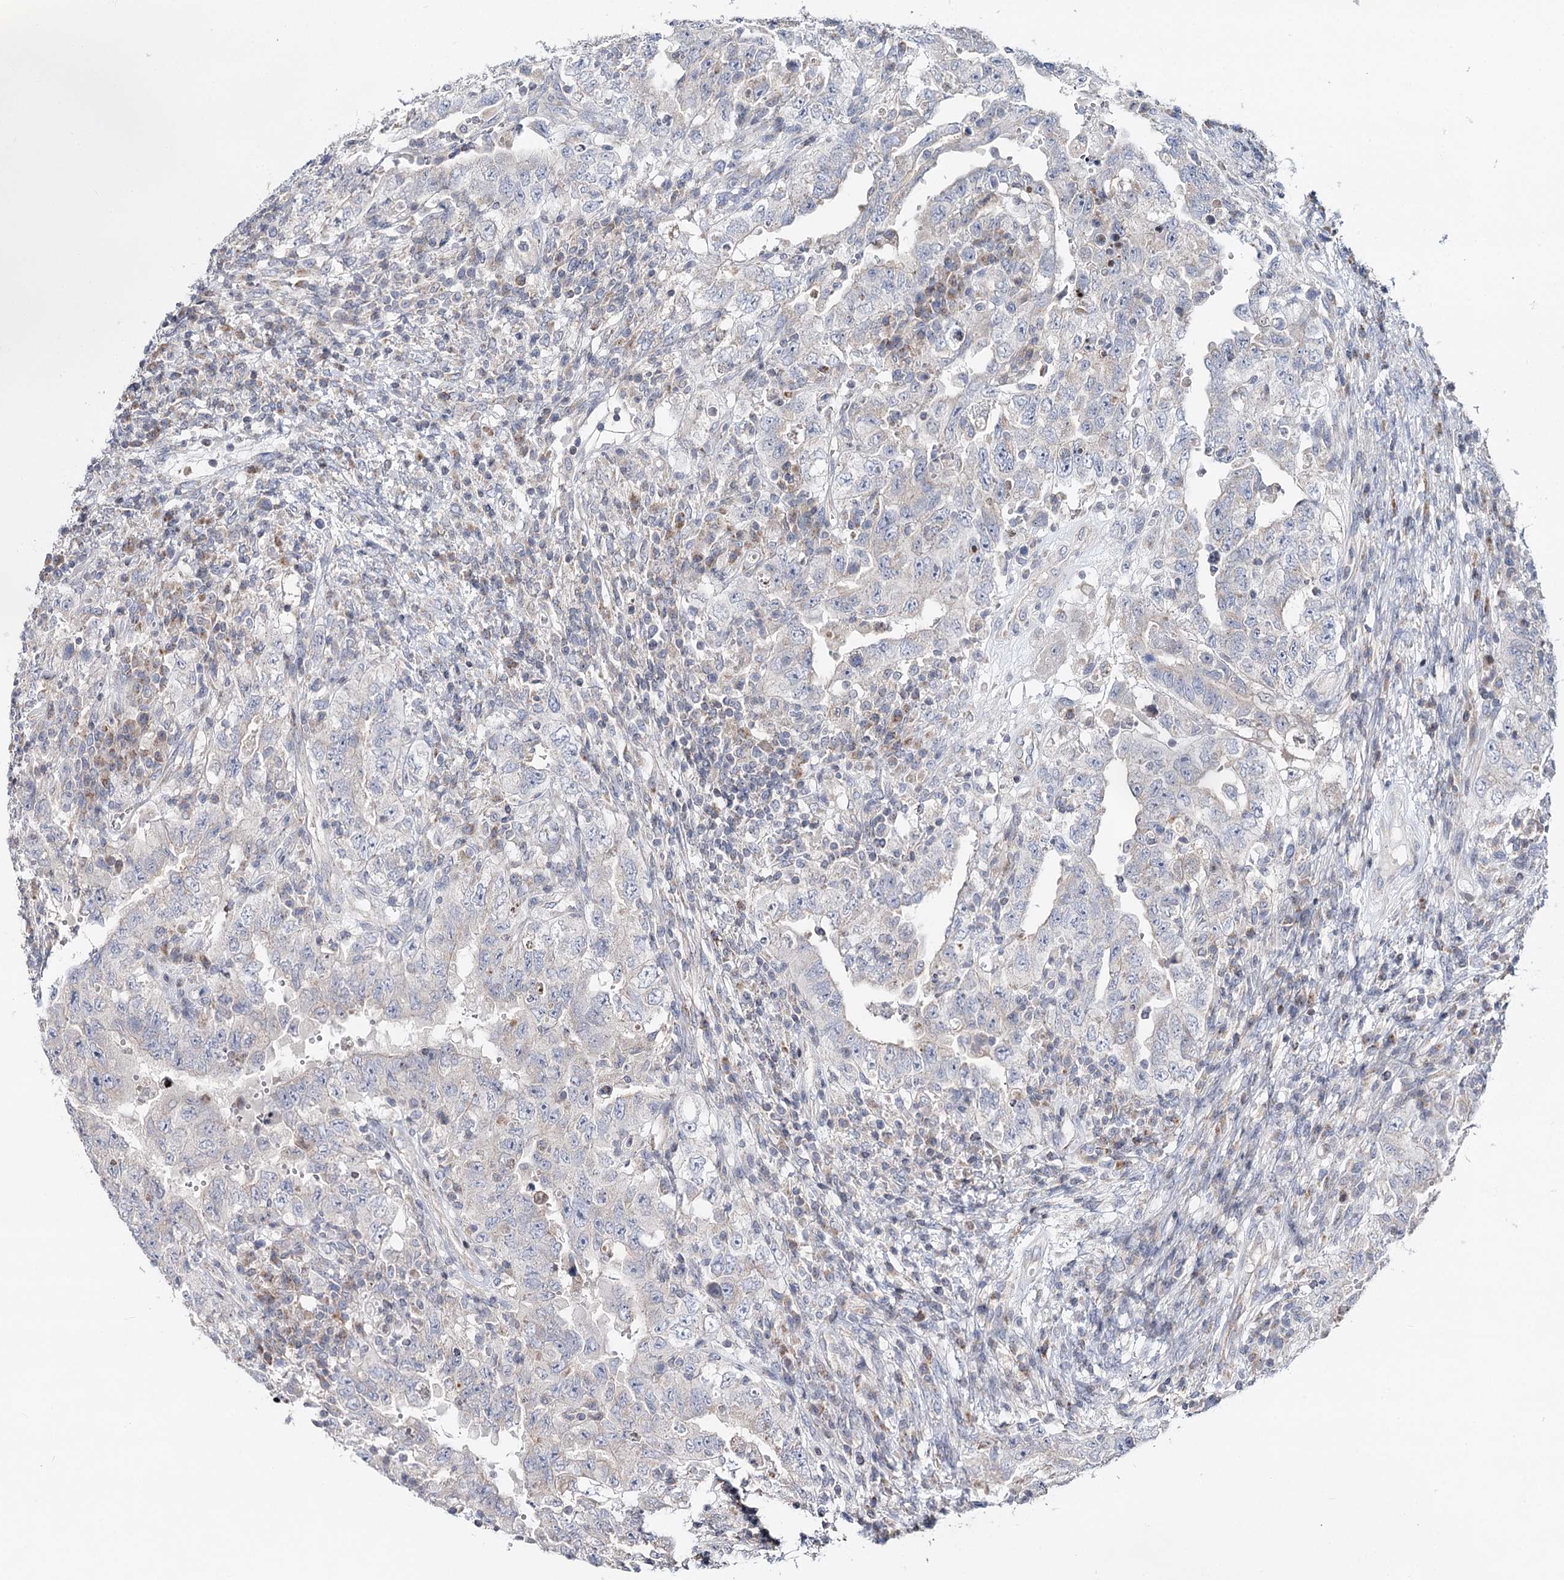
{"staining": {"intensity": "negative", "quantity": "none", "location": "none"}, "tissue": "testis cancer", "cell_type": "Tumor cells", "image_type": "cancer", "snomed": [{"axis": "morphology", "description": "Carcinoma, Embryonal, NOS"}, {"axis": "topography", "description": "Testis"}], "caption": "The immunohistochemistry photomicrograph has no significant expression in tumor cells of testis cancer tissue. Brightfield microscopy of immunohistochemistry (IHC) stained with DAB (brown) and hematoxylin (blue), captured at high magnification.", "gene": "PTGR1", "patient": {"sex": "male", "age": 26}}